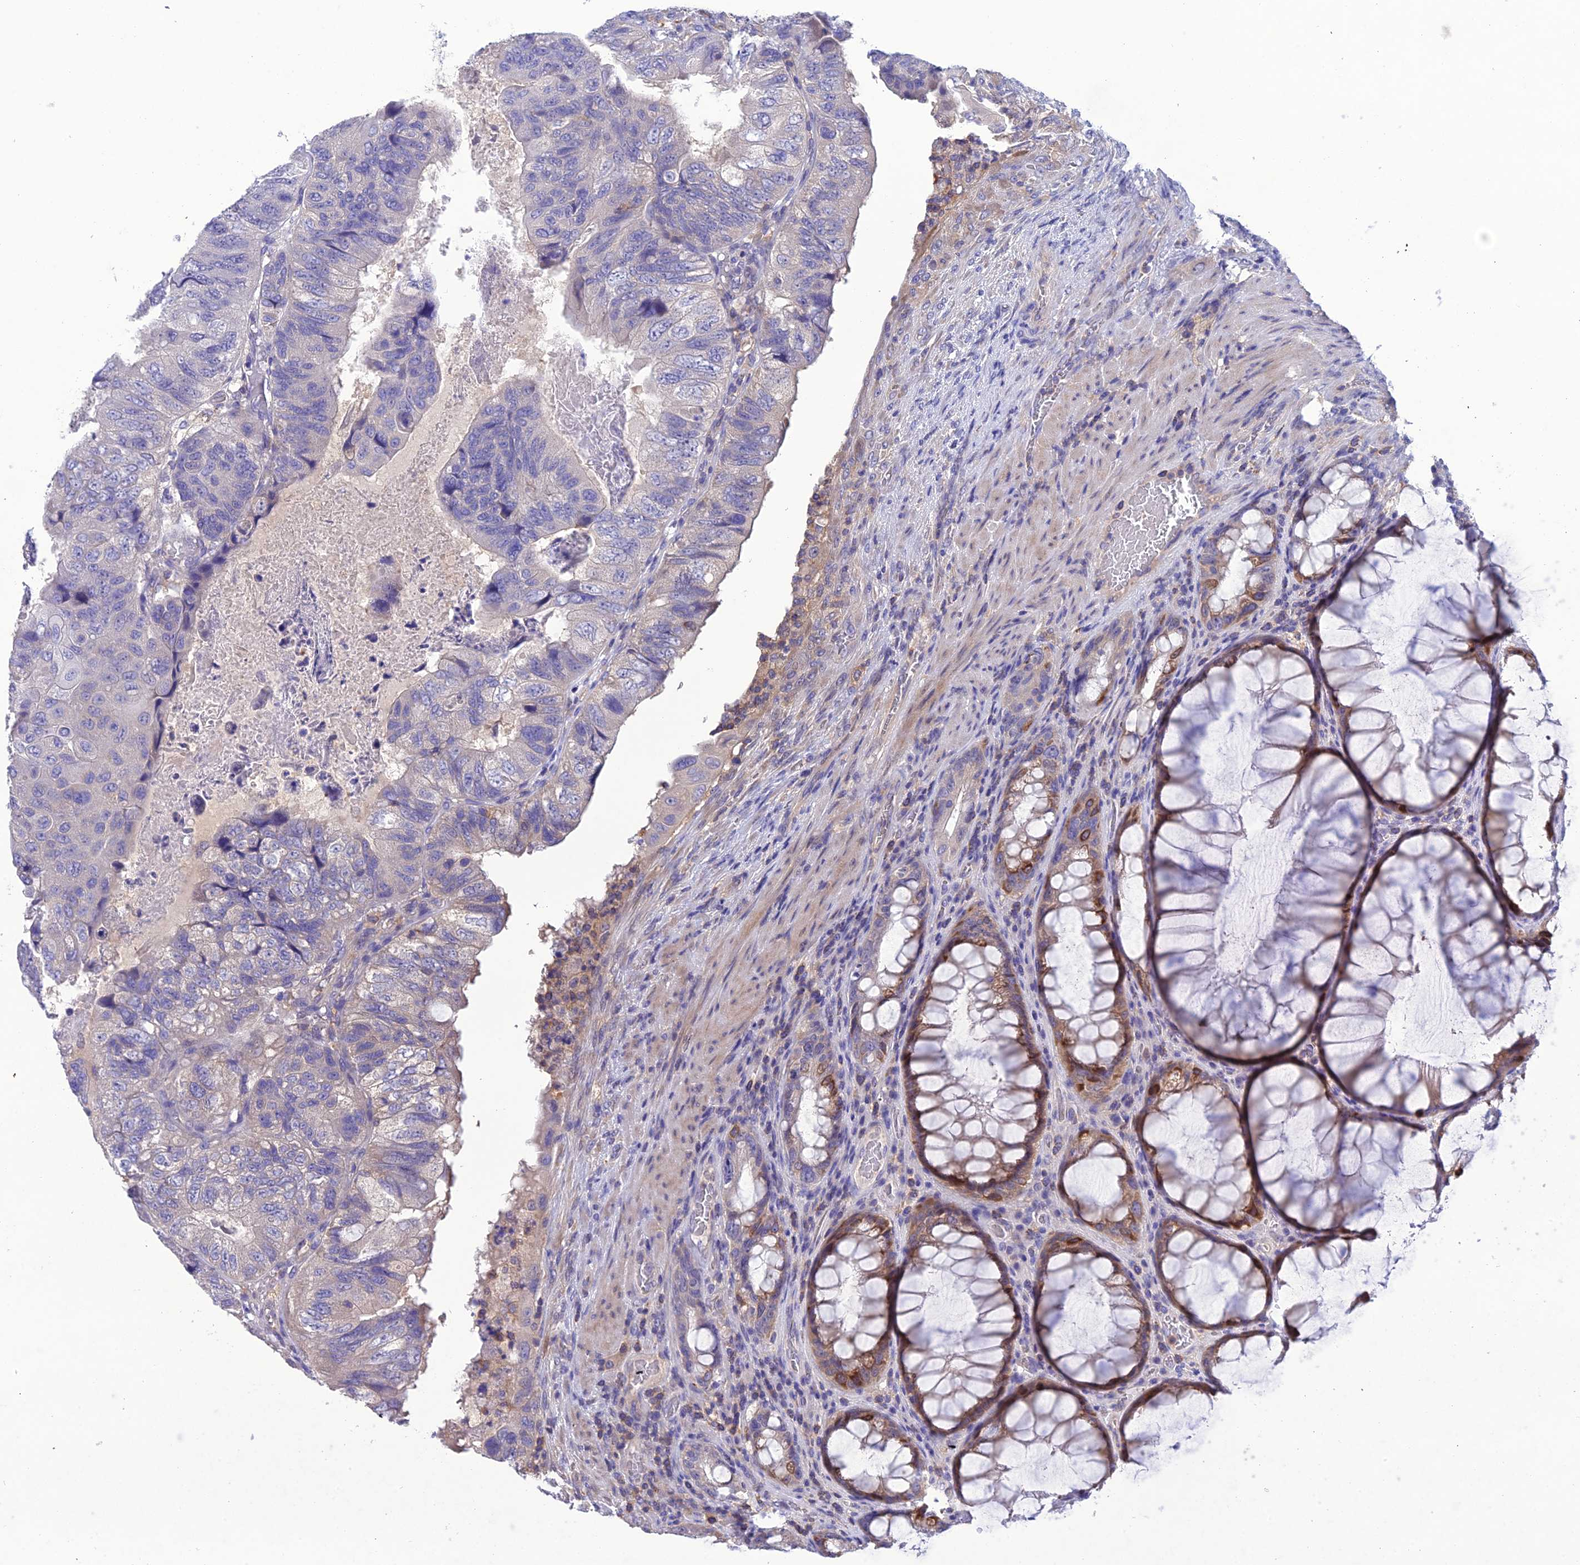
{"staining": {"intensity": "negative", "quantity": "none", "location": "none"}, "tissue": "colorectal cancer", "cell_type": "Tumor cells", "image_type": "cancer", "snomed": [{"axis": "morphology", "description": "Adenocarcinoma, NOS"}, {"axis": "topography", "description": "Rectum"}], "caption": "Human colorectal cancer stained for a protein using IHC demonstrates no expression in tumor cells.", "gene": "SNX24", "patient": {"sex": "male", "age": 63}}